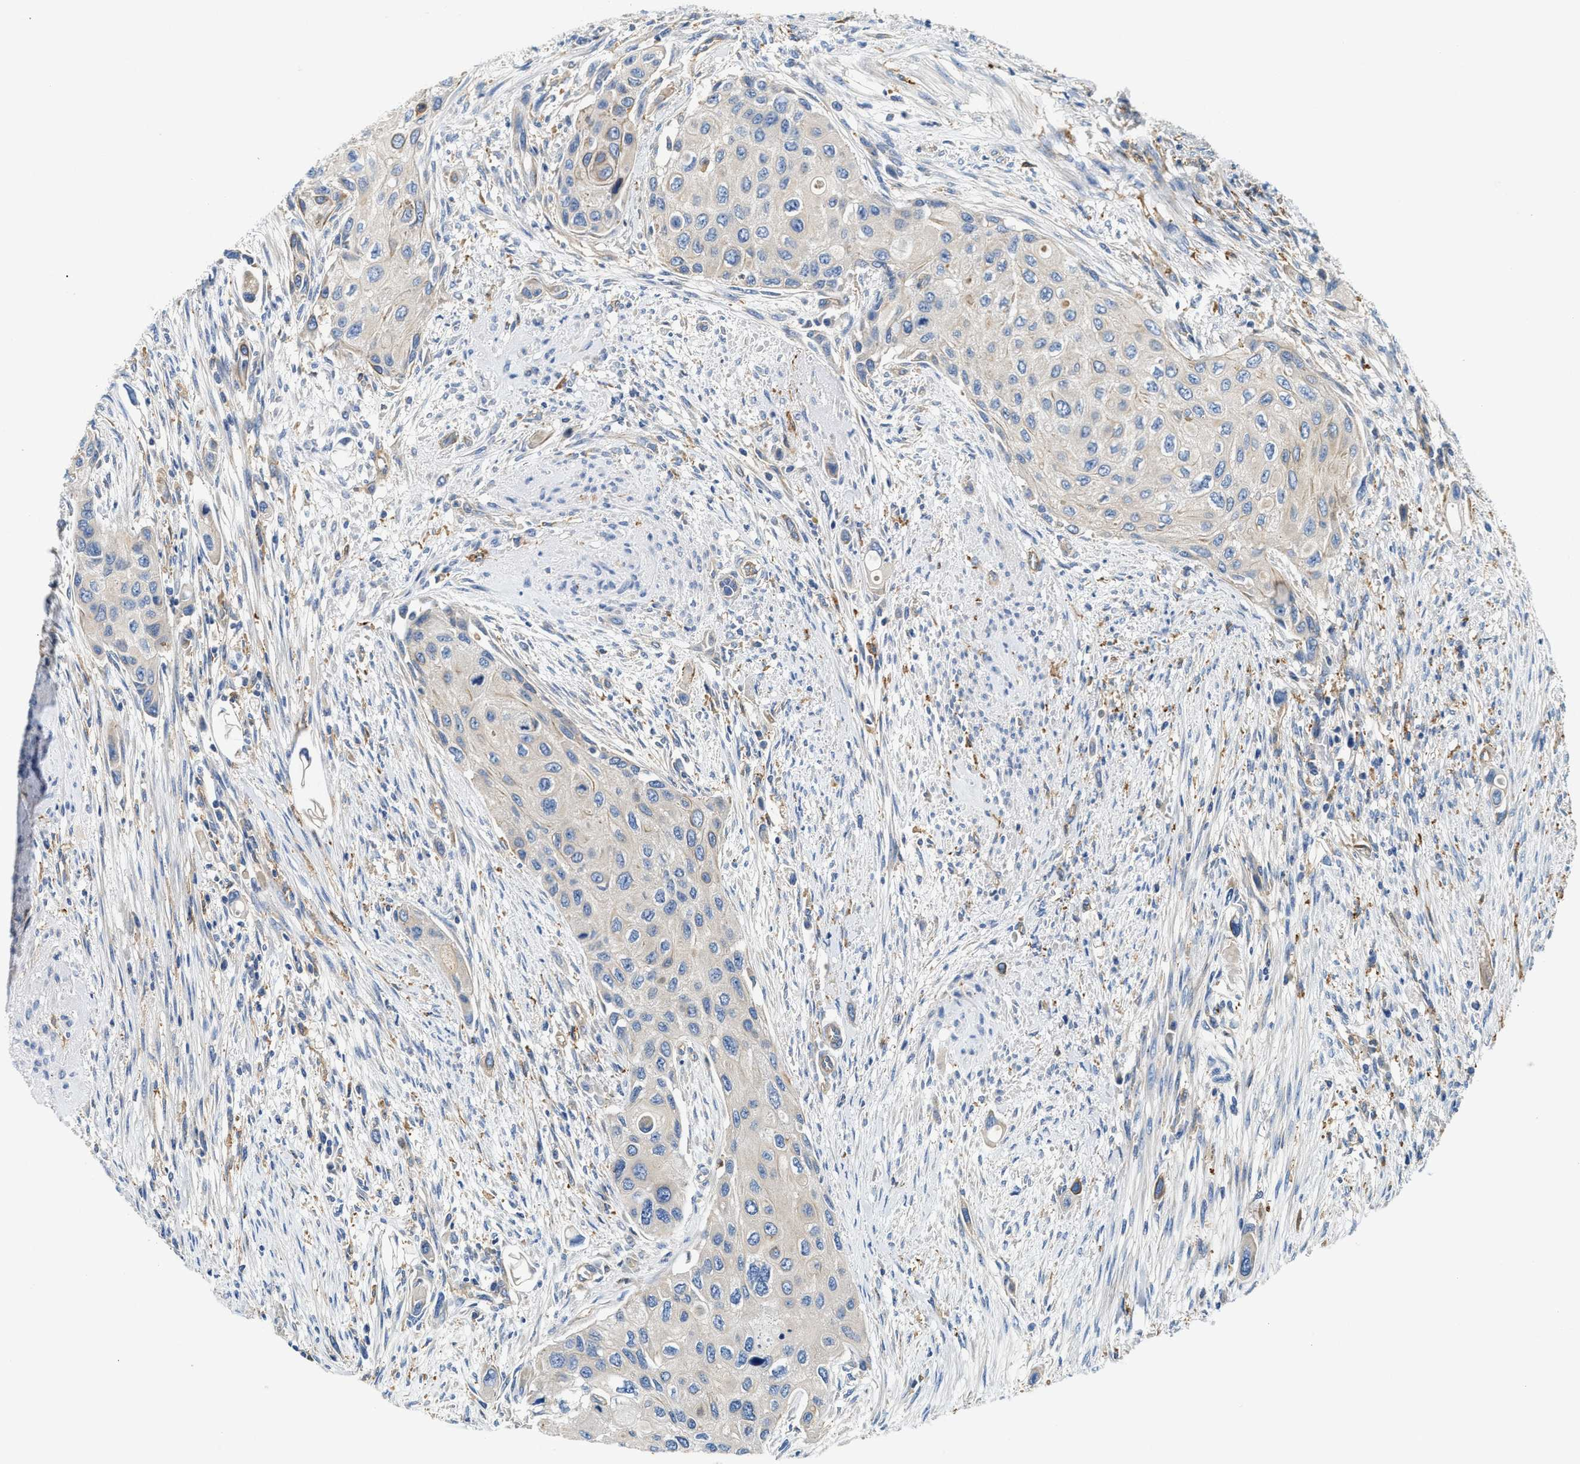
{"staining": {"intensity": "negative", "quantity": "none", "location": "none"}, "tissue": "urothelial cancer", "cell_type": "Tumor cells", "image_type": "cancer", "snomed": [{"axis": "morphology", "description": "Urothelial carcinoma, High grade"}, {"axis": "topography", "description": "Urinary bladder"}], "caption": "Tumor cells are negative for protein expression in human urothelial cancer.", "gene": "NSUN7", "patient": {"sex": "female", "age": 56}}